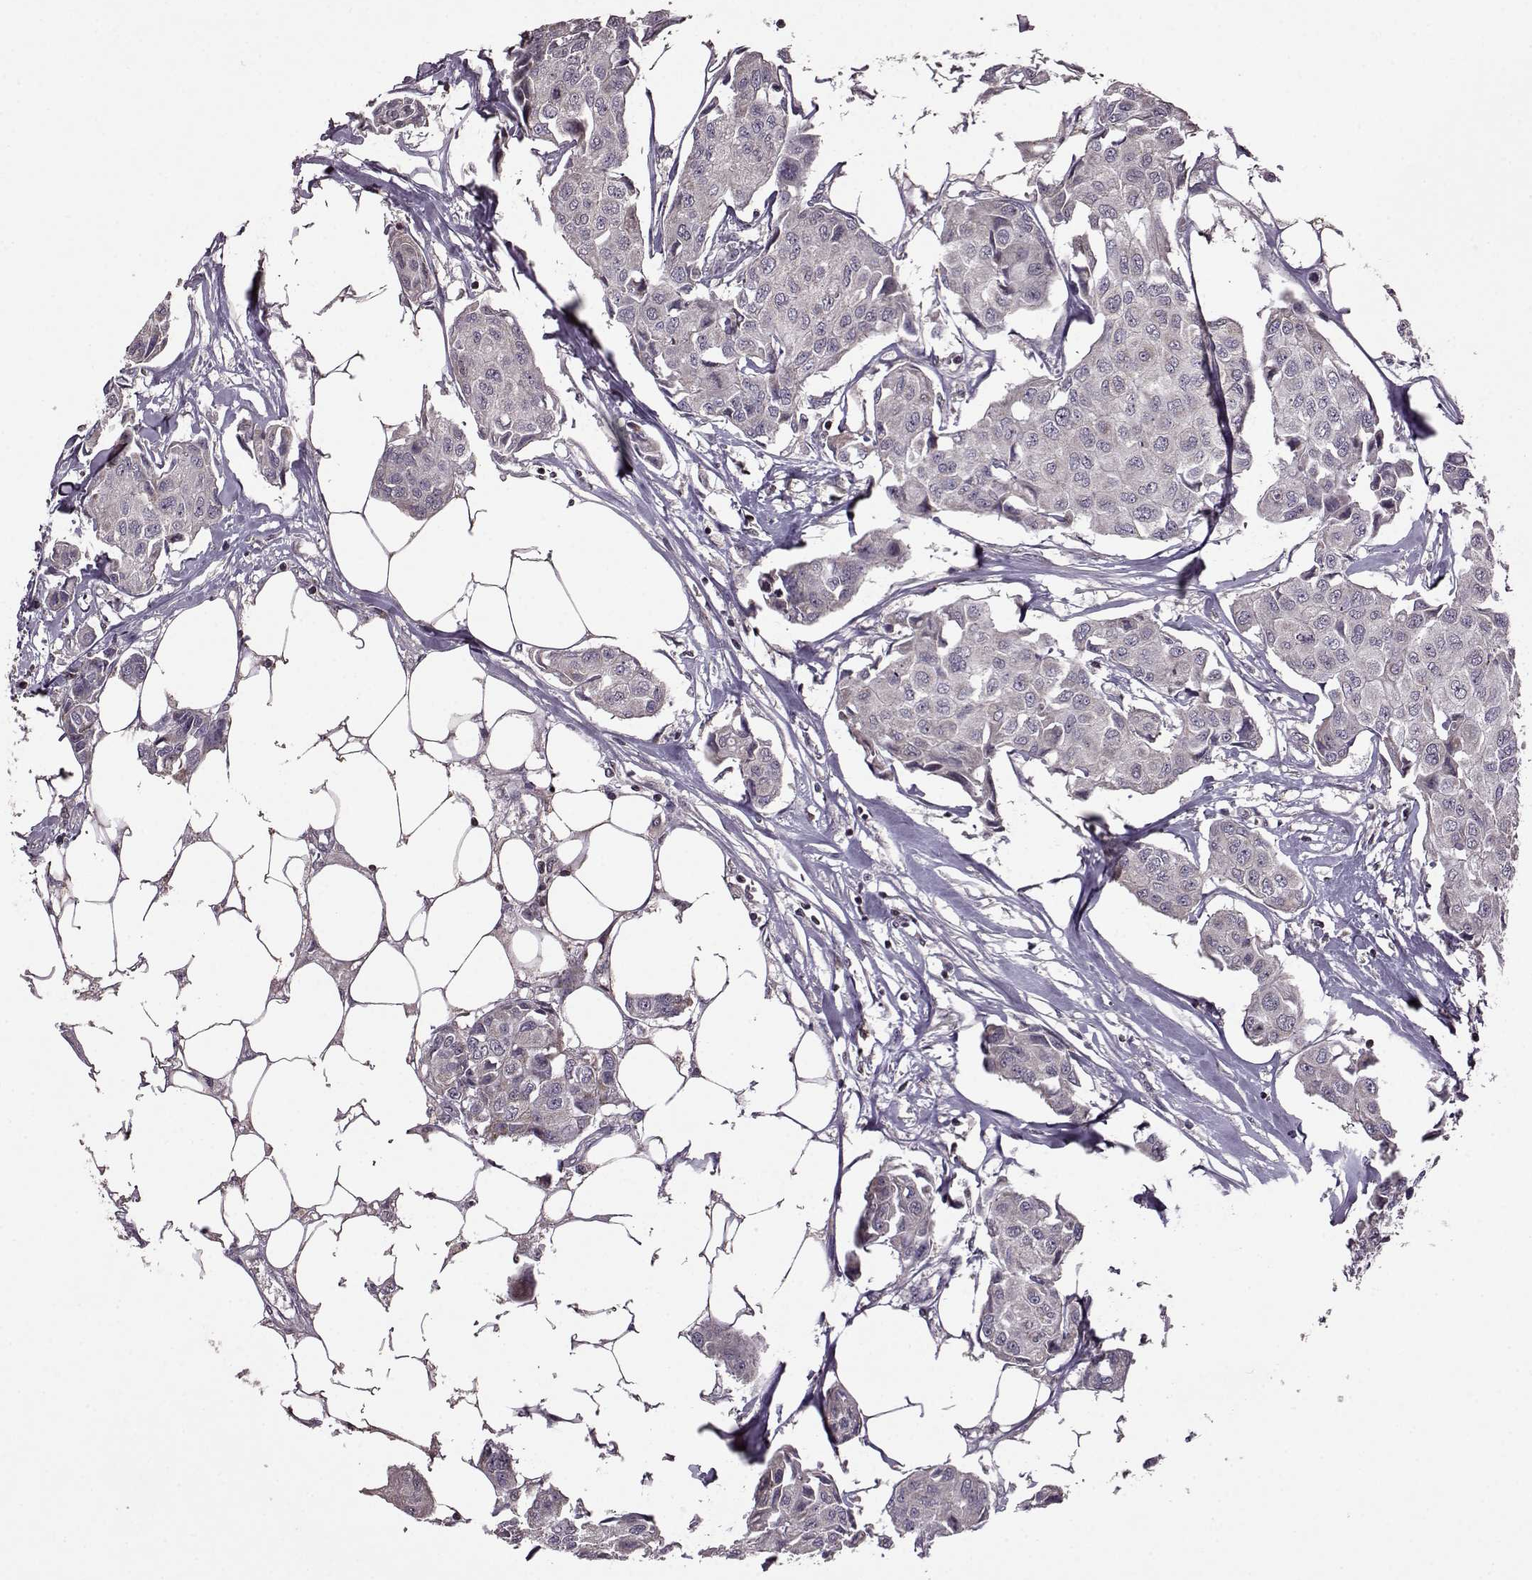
{"staining": {"intensity": "negative", "quantity": "none", "location": "none"}, "tissue": "breast cancer", "cell_type": "Tumor cells", "image_type": "cancer", "snomed": [{"axis": "morphology", "description": "Duct carcinoma"}, {"axis": "topography", "description": "Breast"}, {"axis": "topography", "description": "Lymph node"}], "caption": "A micrograph of breast cancer (infiltrating ductal carcinoma) stained for a protein reveals no brown staining in tumor cells.", "gene": "TRMU", "patient": {"sex": "female", "age": 80}}